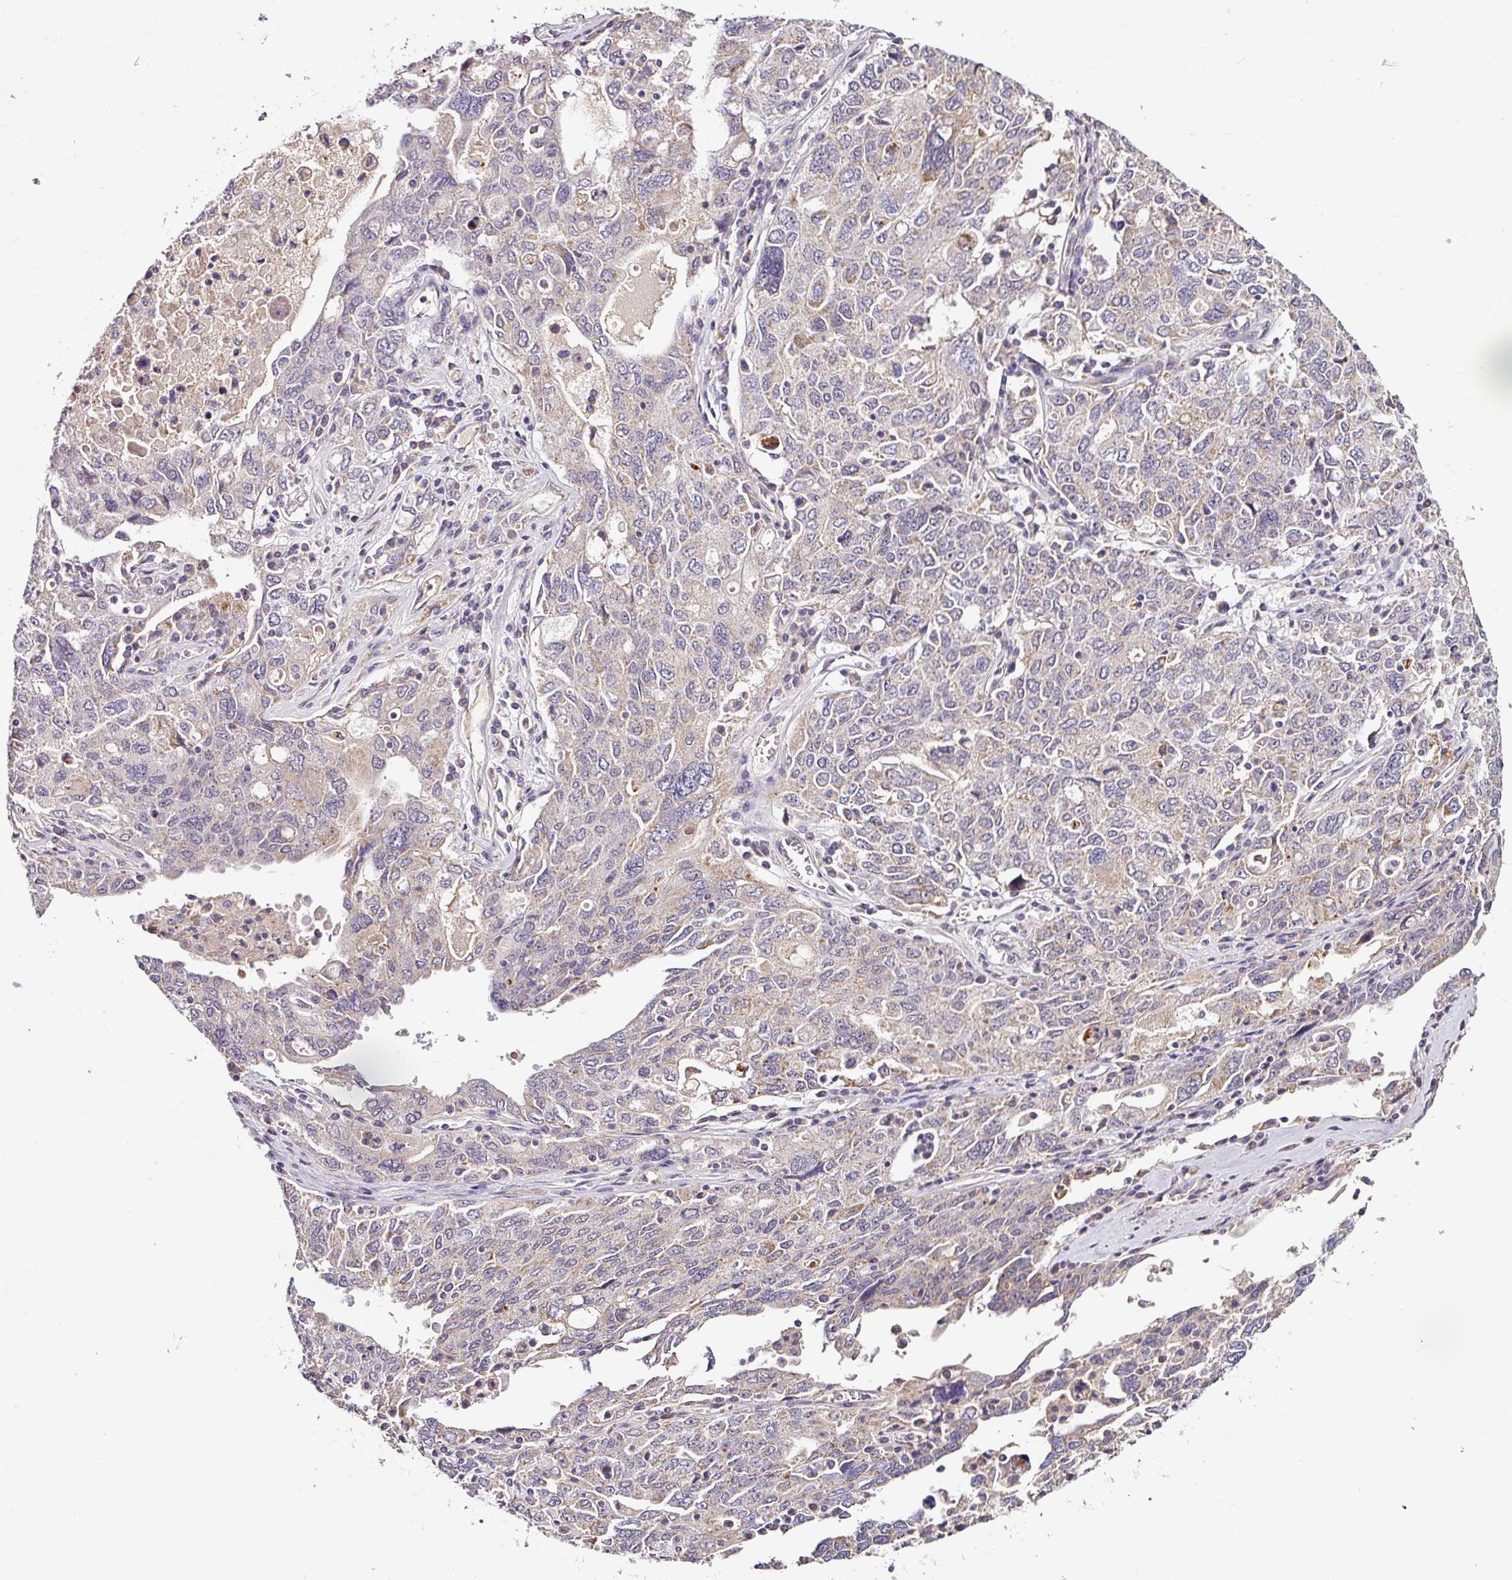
{"staining": {"intensity": "negative", "quantity": "none", "location": "none"}, "tissue": "ovarian cancer", "cell_type": "Tumor cells", "image_type": "cancer", "snomed": [{"axis": "morphology", "description": "Carcinoma, endometroid"}, {"axis": "topography", "description": "Ovary"}], "caption": "This is an immunohistochemistry image of human ovarian cancer. There is no expression in tumor cells.", "gene": "NAPSA", "patient": {"sex": "female", "age": 62}}